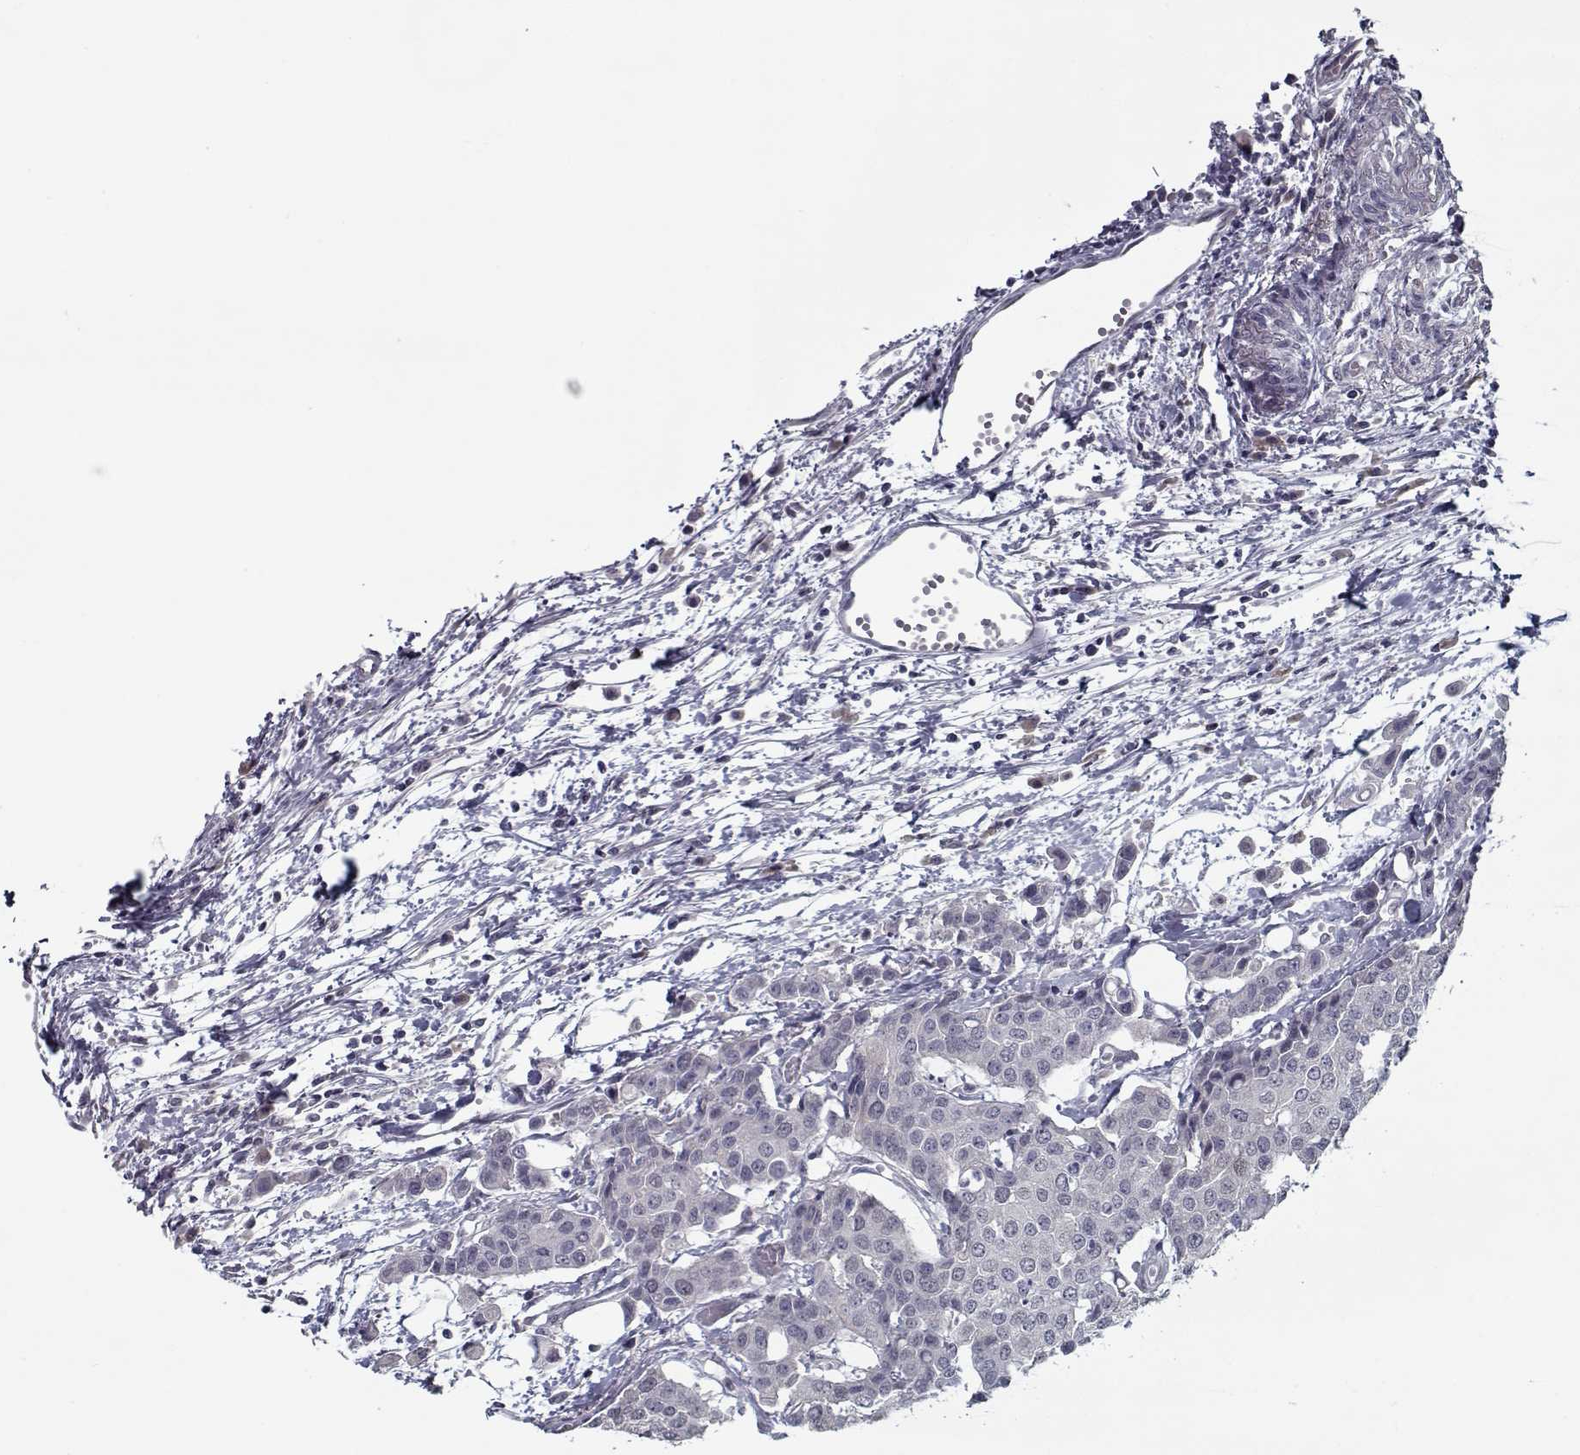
{"staining": {"intensity": "negative", "quantity": "none", "location": "none"}, "tissue": "carcinoid", "cell_type": "Tumor cells", "image_type": "cancer", "snomed": [{"axis": "morphology", "description": "Carcinoid, malignant, NOS"}, {"axis": "topography", "description": "Colon"}], "caption": "Immunohistochemistry photomicrograph of human carcinoid (malignant) stained for a protein (brown), which shows no expression in tumor cells.", "gene": "SEC16B", "patient": {"sex": "male", "age": 81}}